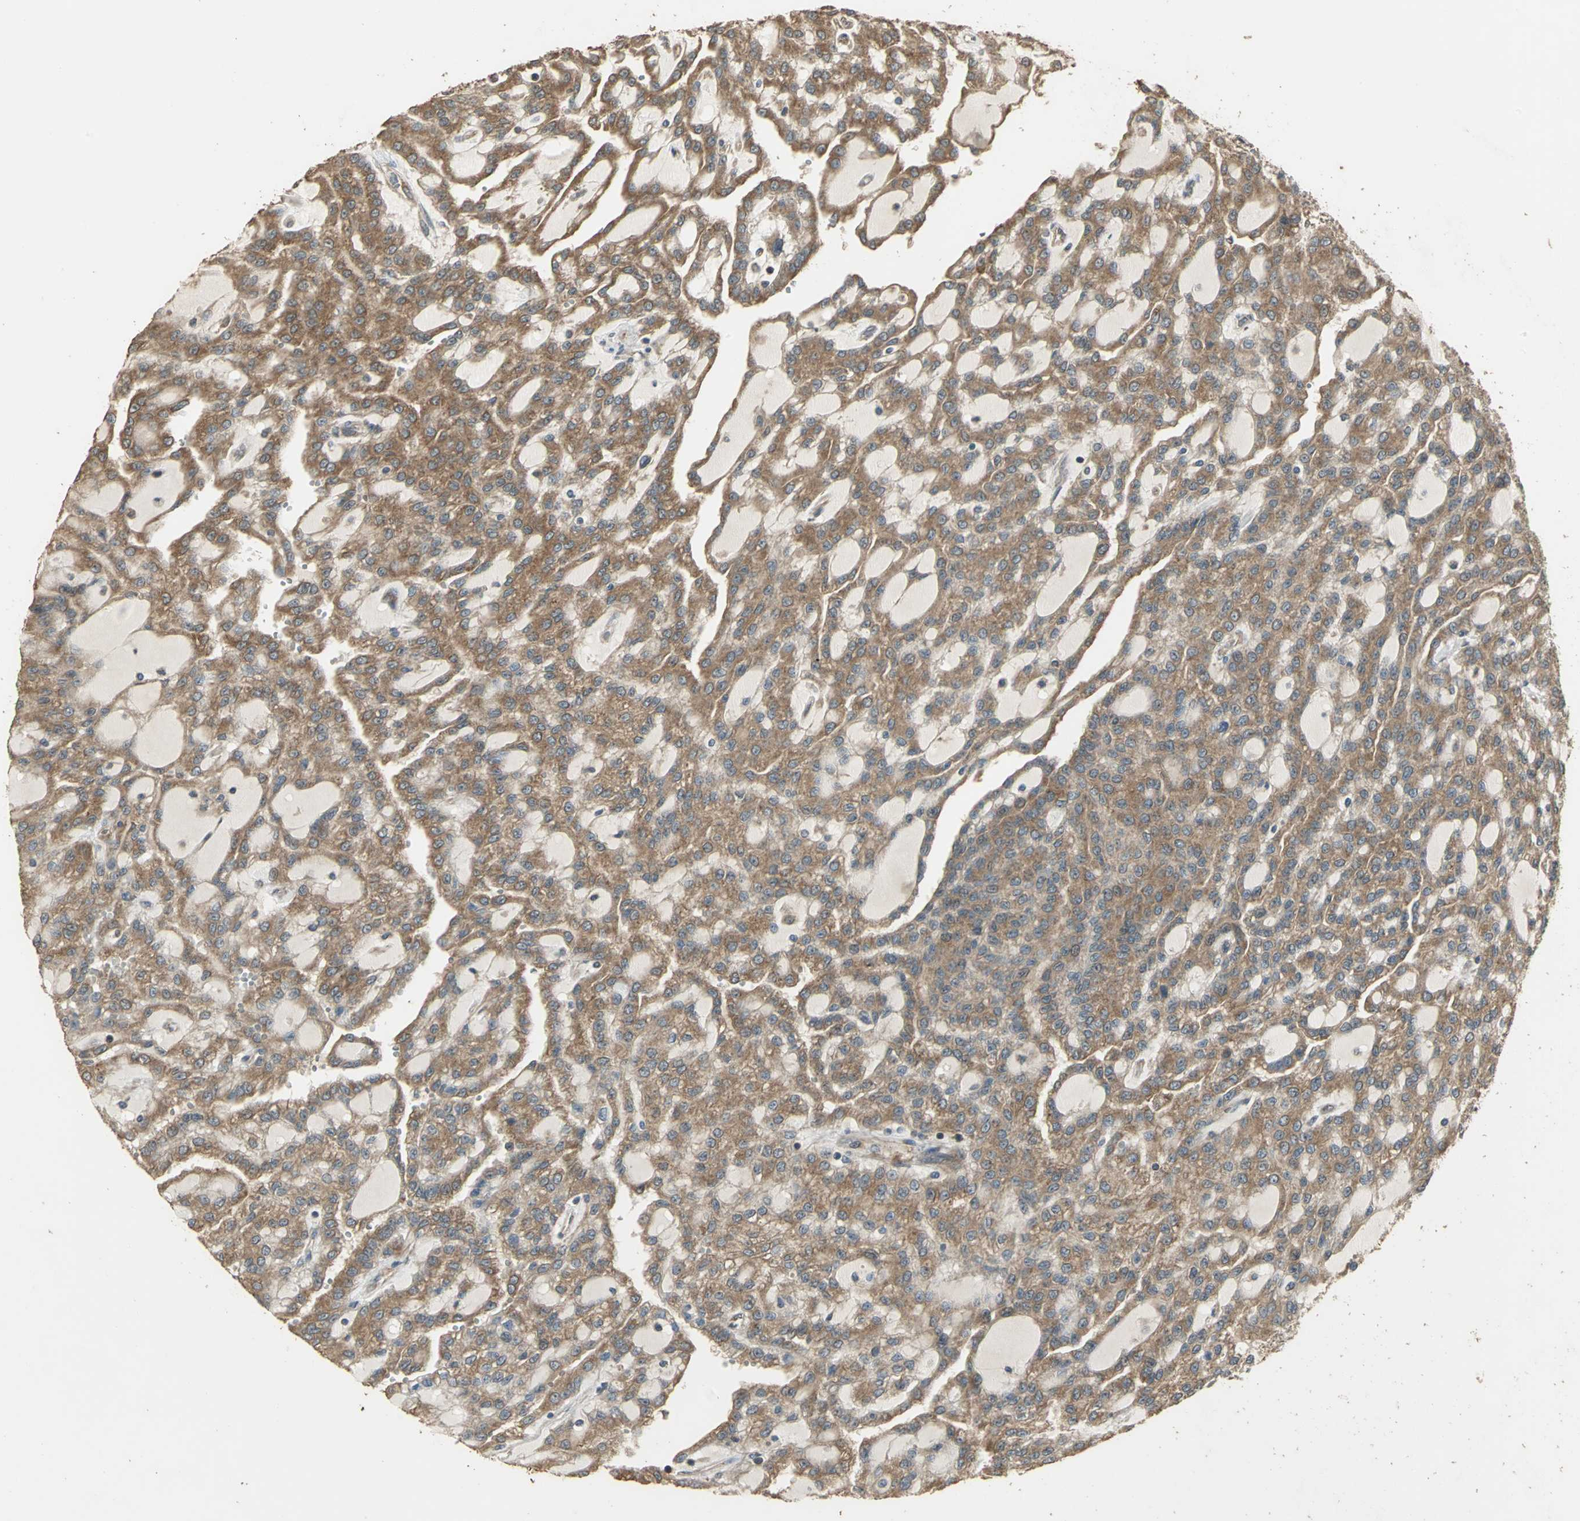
{"staining": {"intensity": "strong", "quantity": ">75%", "location": "cytoplasmic/membranous"}, "tissue": "renal cancer", "cell_type": "Tumor cells", "image_type": "cancer", "snomed": [{"axis": "morphology", "description": "Adenocarcinoma, NOS"}, {"axis": "topography", "description": "Kidney"}], "caption": "A brown stain highlights strong cytoplasmic/membranous staining of a protein in human renal cancer tumor cells.", "gene": "KANK1", "patient": {"sex": "male", "age": 63}}